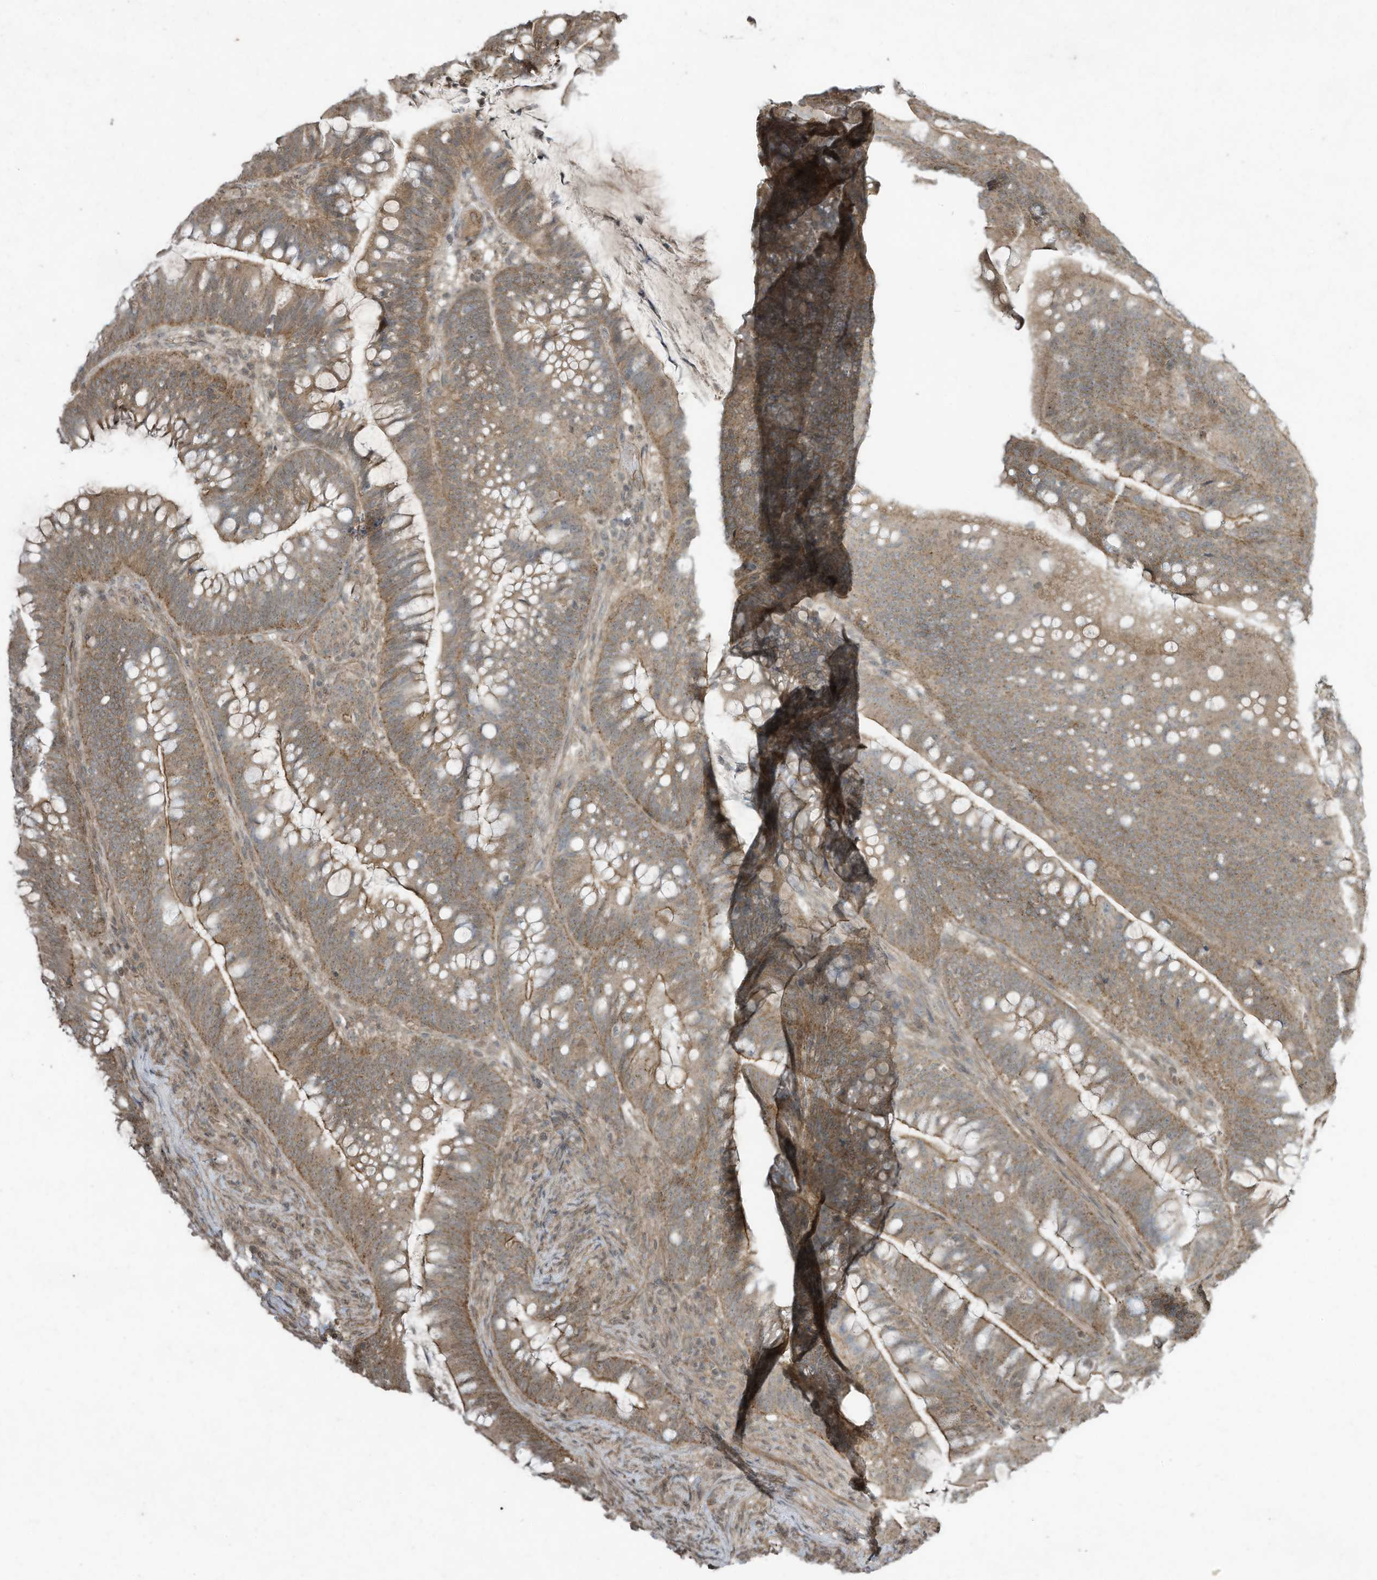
{"staining": {"intensity": "moderate", "quantity": ">75%", "location": "cytoplasmic/membranous"}, "tissue": "colorectal cancer", "cell_type": "Tumor cells", "image_type": "cancer", "snomed": [{"axis": "morphology", "description": "Adenocarcinoma, NOS"}, {"axis": "topography", "description": "Colon"}], "caption": "Protein staining of colorectal cancer tissue exhibits moderate cytoplasmic/membranous staining in about >75% of tumor cells.", "gene": "MATN2", "patient": {"sex": "female", "age": 66}}